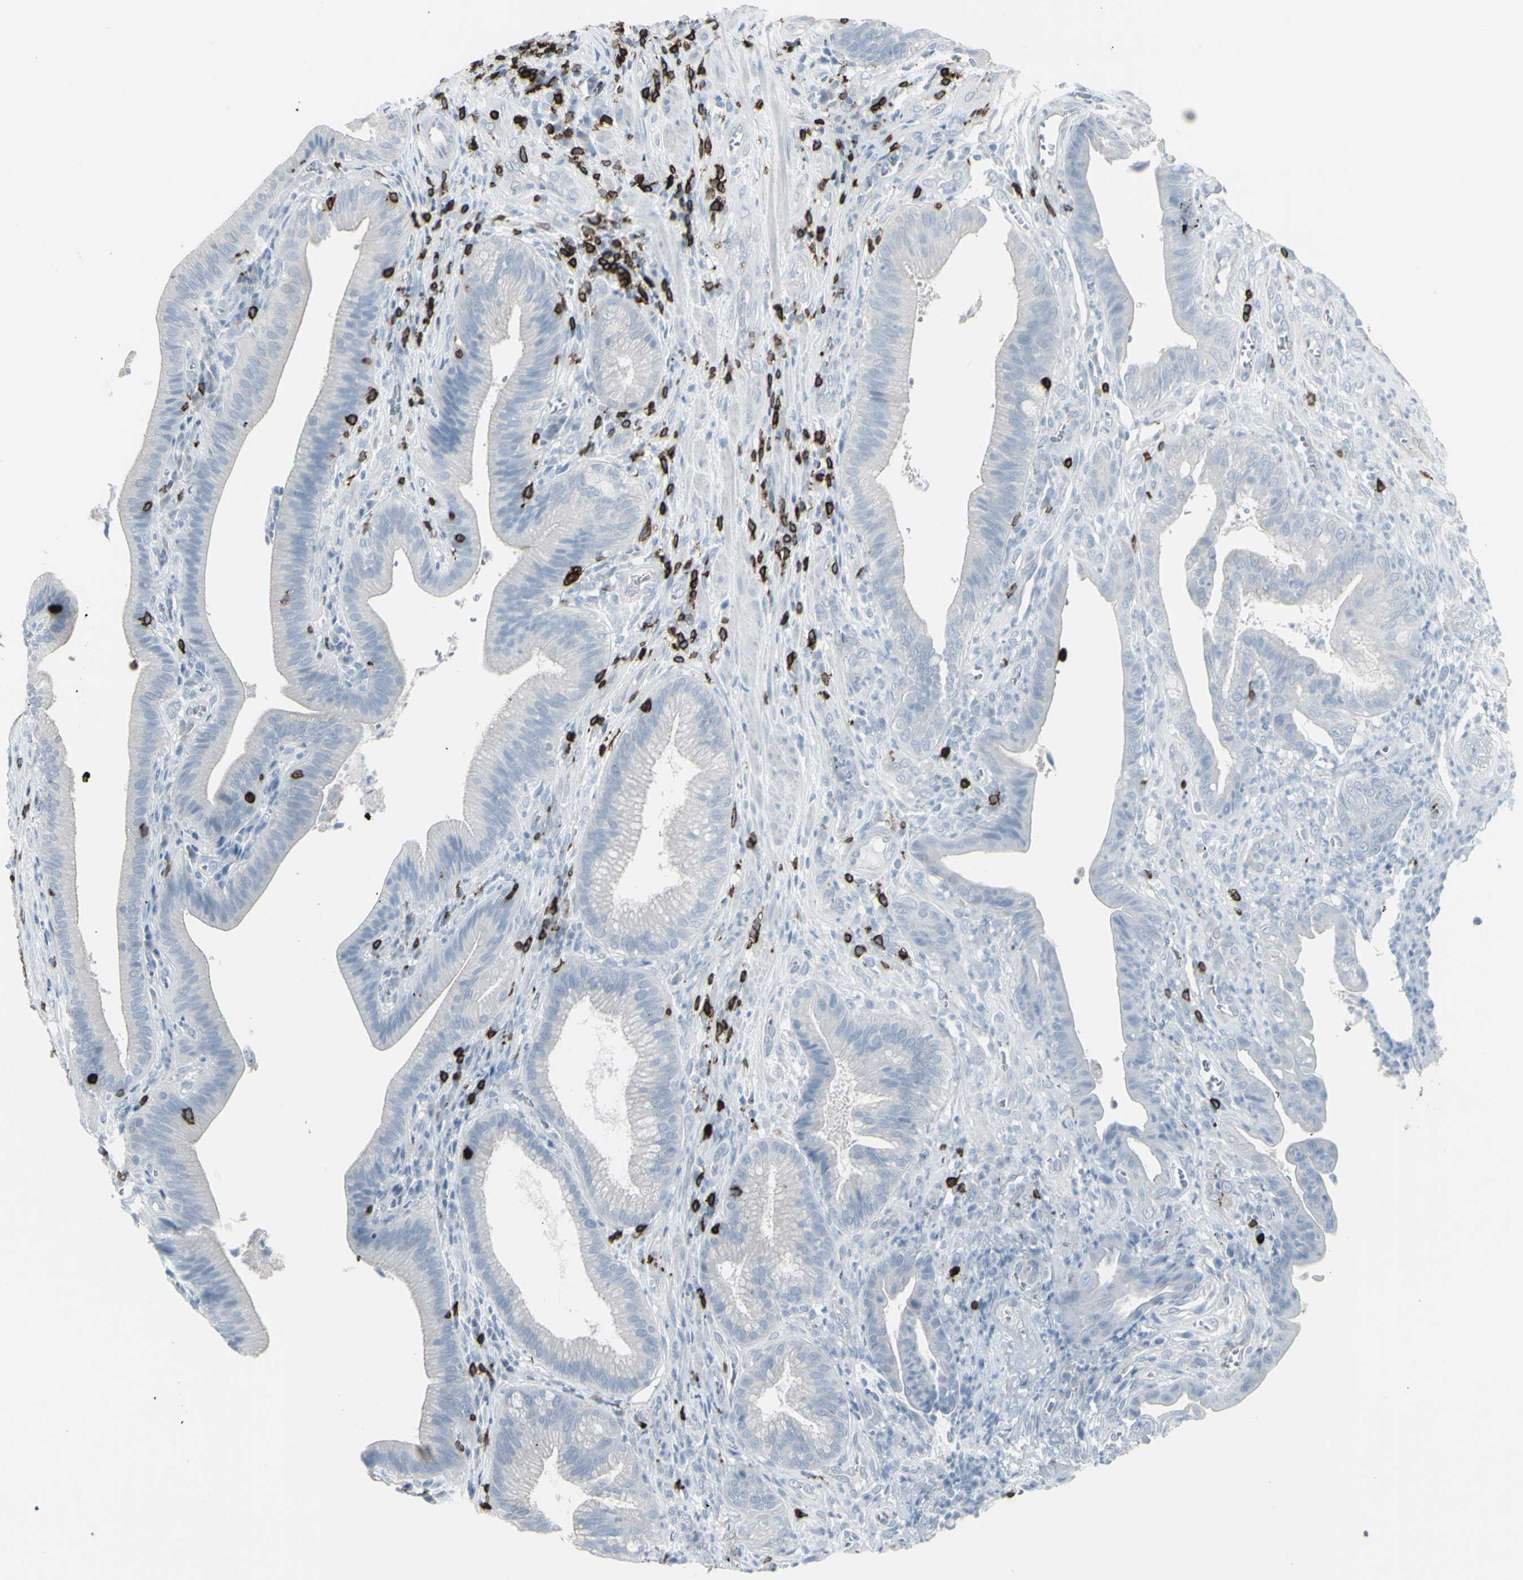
{"staining": {"intensity": "negative", "quantity": "none", "location": "none"}, "tissue": "pancreatic cancer", "cell_type": "Tumor cells", "image_type": "cancer", "snomed": [{"axis": "morphology", "description": "Adenocarcinoma, NOS"}, {"axis": "topography", "description": "Pancreas"}], "caption": "Immunohistochemistry (IHC) photomicrograph of adenocarcinoma (pancreatic) stained for a protein (brown), which displays no staining in tumor cells.", "gene": "CD247", "patient": {"sex": "female", "age": 75}}